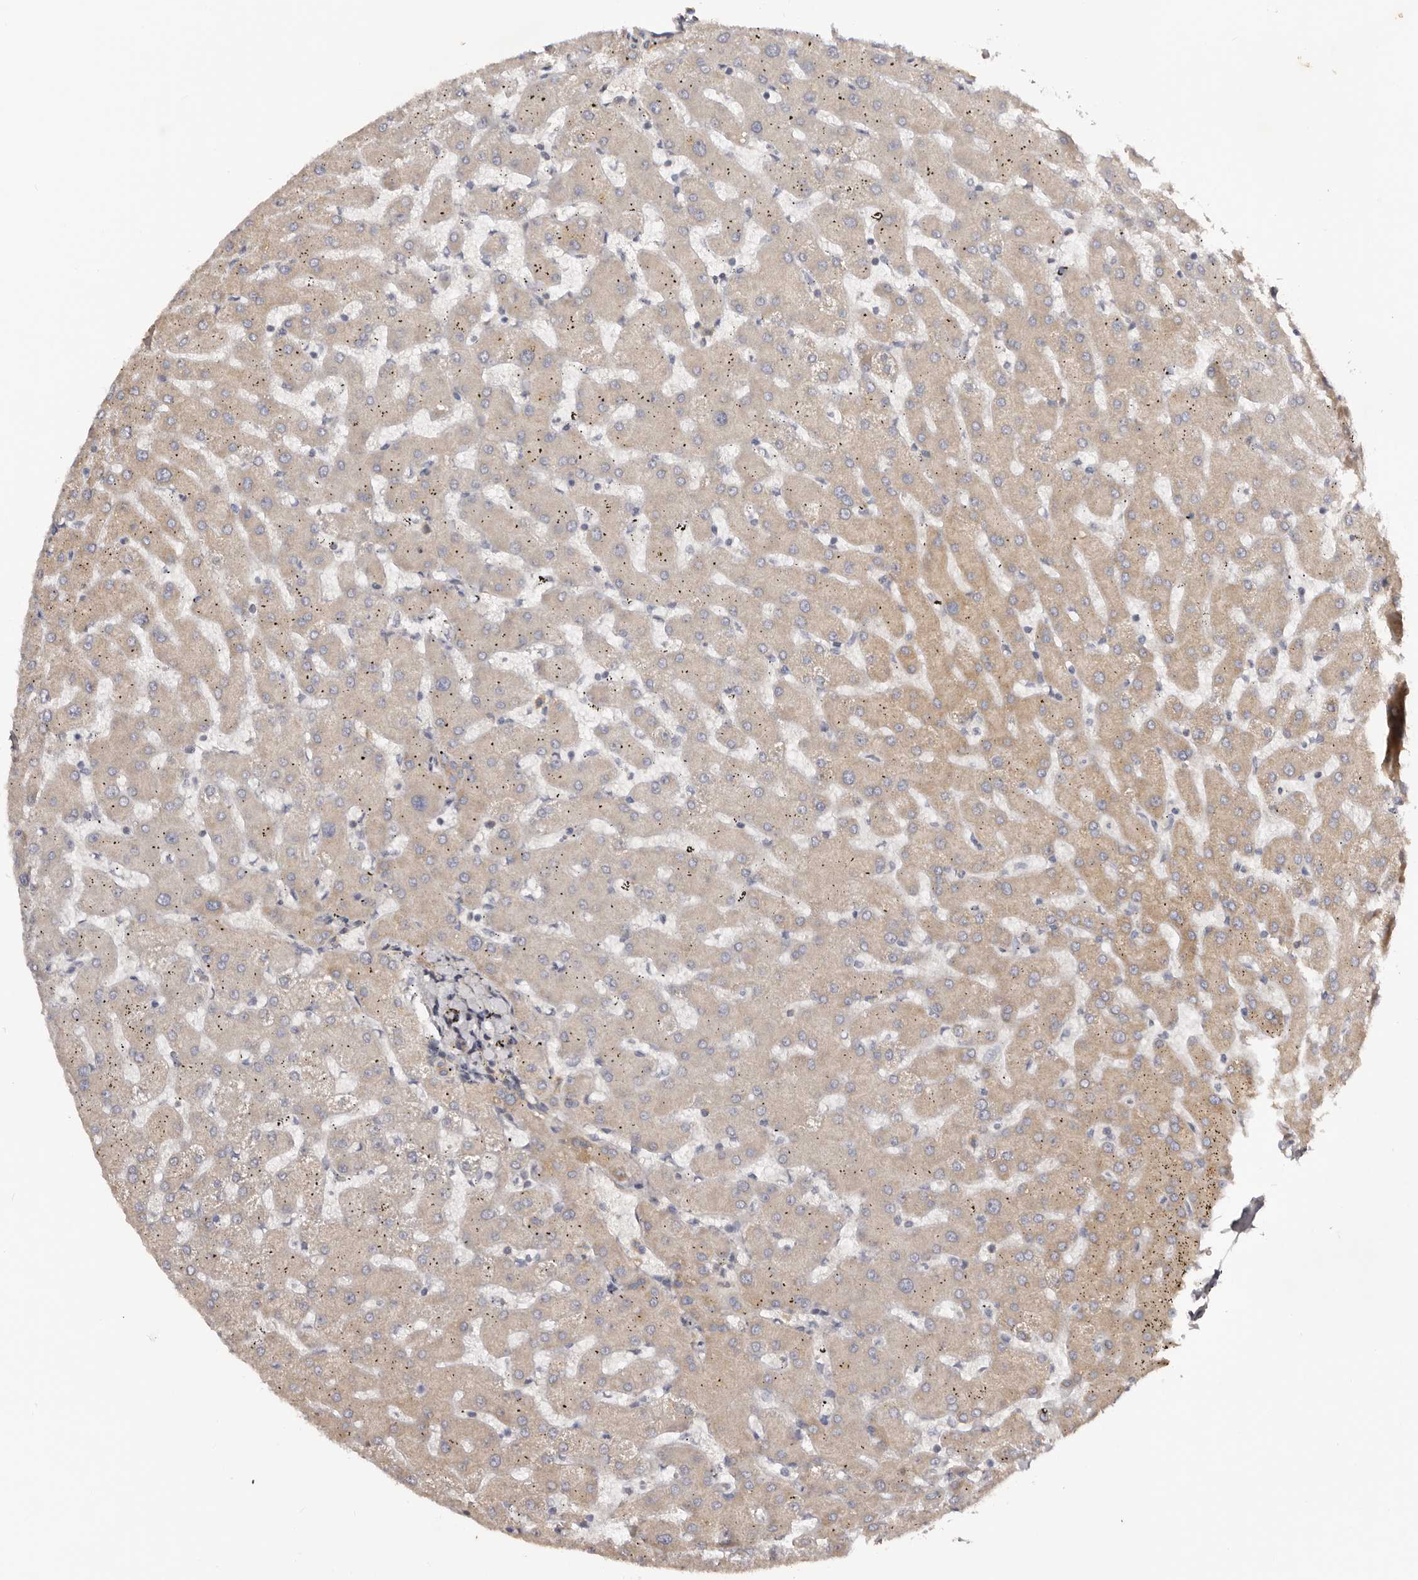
{"staining": {"intensity": "negative", "quantity": "none", "location": "none"}, "tissue": "liver", "cell_type": "Cholangiocytes", "image_type": "normal", "snomed": [{"axis": "morphology", "description": "Normal tissue, NOS"}, {"axis": "topography", "description": "Liver"}], "caption": "Protein analysis of benign liver exhibits no significant expression in cholangiocytes. (DAB IHC with hematoxylin counter stain).", "gene": "DMRT2", "patient": {"sex": "female", "age": 63}}